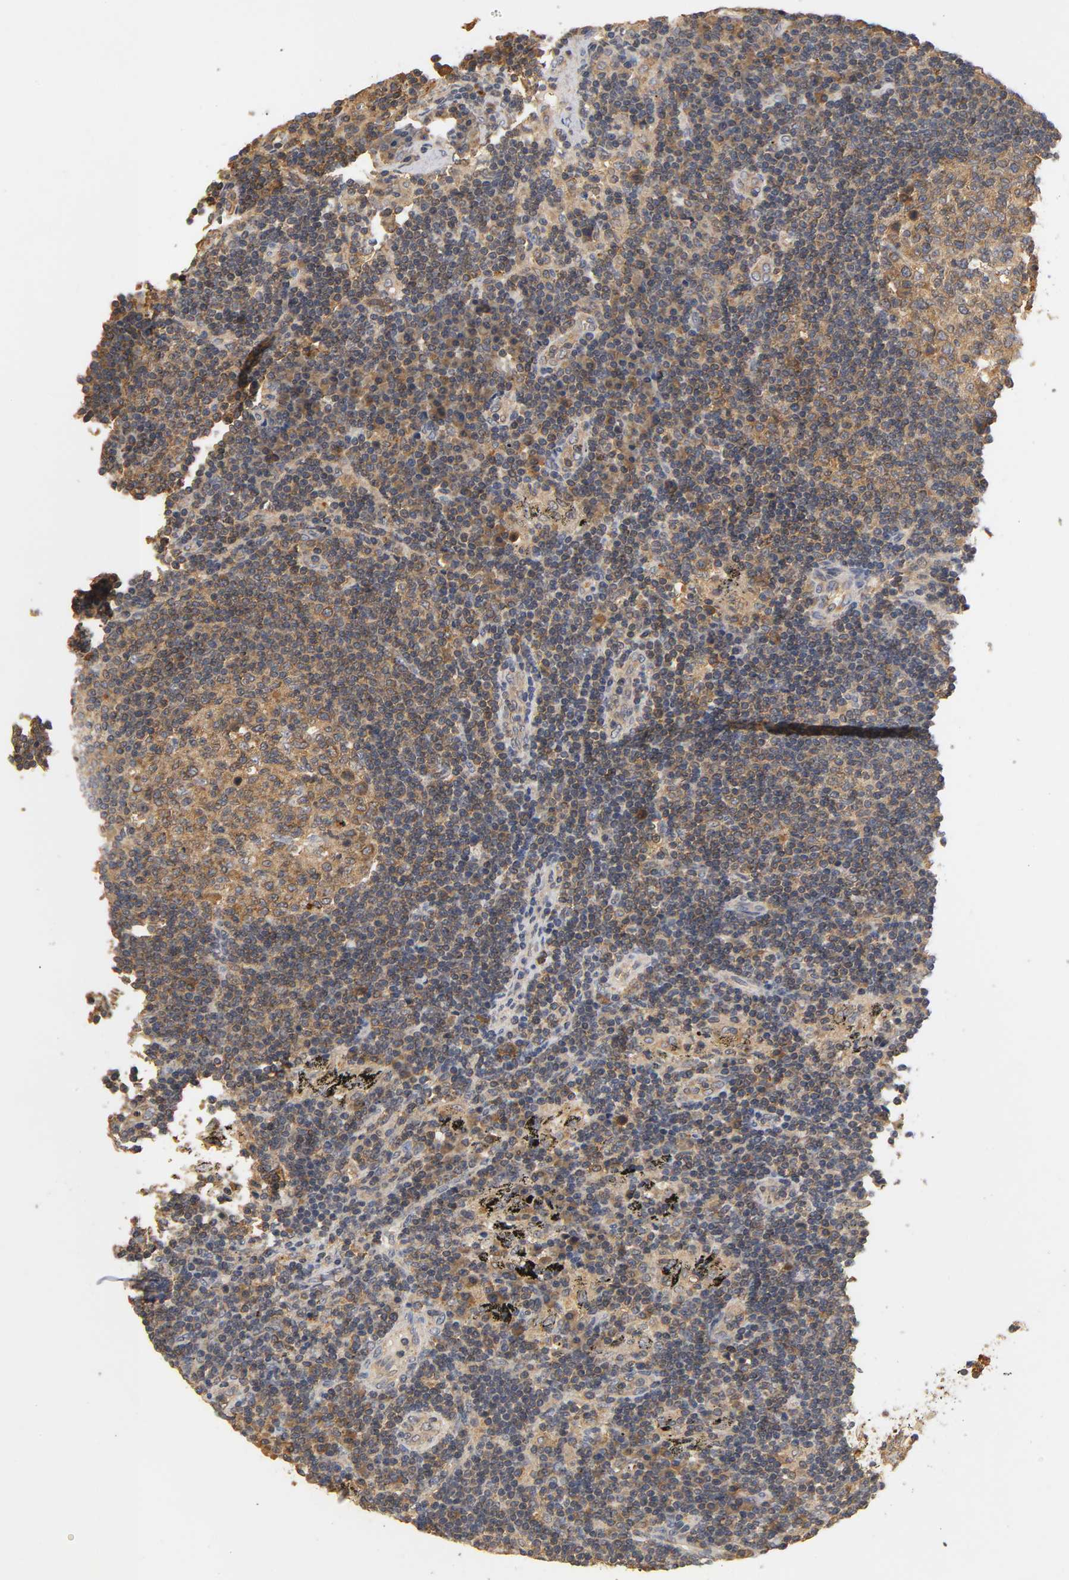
{"staining": {"intensity": "strong", "quantity": ">75%", "location": "cytoplasmic/membranous"}, "tissue": "lymph node", "cell_type": "Germinal center cells", "image_type": "normal", "snomed": [{"axis": "morphology", "description": "Normal tissue, NOS"}, {"axis": "morphology", "description": "Squamous cell carcinoma, metastatic, NOS"}, {"axis": "topography", "description": "Lymph node"}], "caption": "A high amount of strong cytoplasmic/membranous staining is seen in approximately >75% of germinal center cells in benign lymph node.", "gene": "SCAP", "patient": {"sex": "female", "age": 53}}